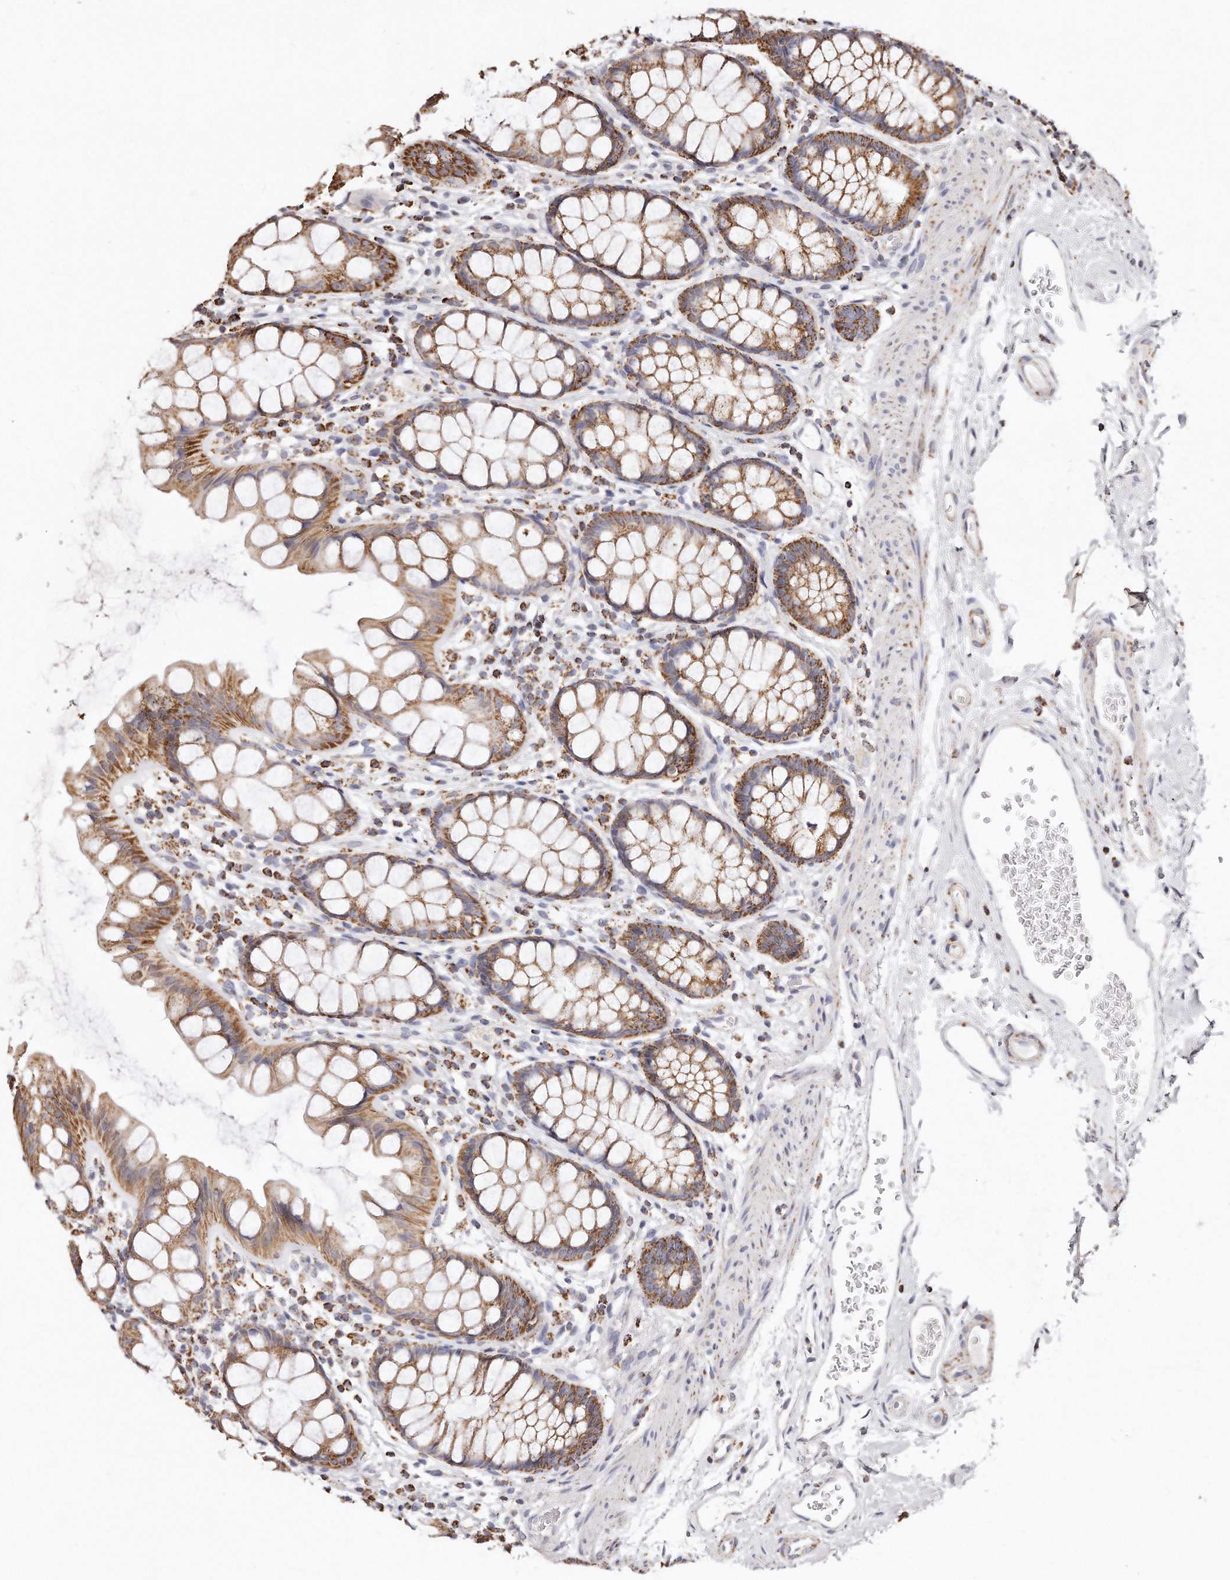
{"staining": {"intensity": "moderate", "quantity": ">75%", "location": "cytoplasmic/membranous"}, "tissue": "rectum", "cell_type": "Glandular cells", "image_type": "normal", "snomed": [{"axis": "morphology", "description": "Normal tissue, NOS"}, {"axis": "topography", "description": "Rectum"}], "caption": "IHC histopathology image of unremarkable rectum stained for a protein (brown), which demonstrates medium levels of moderate cytoplasmic/membranous positivity in approximately >75% of glandular cells.", "gene": "RTKN", "patient": {"sex": "female", "age": 65}}